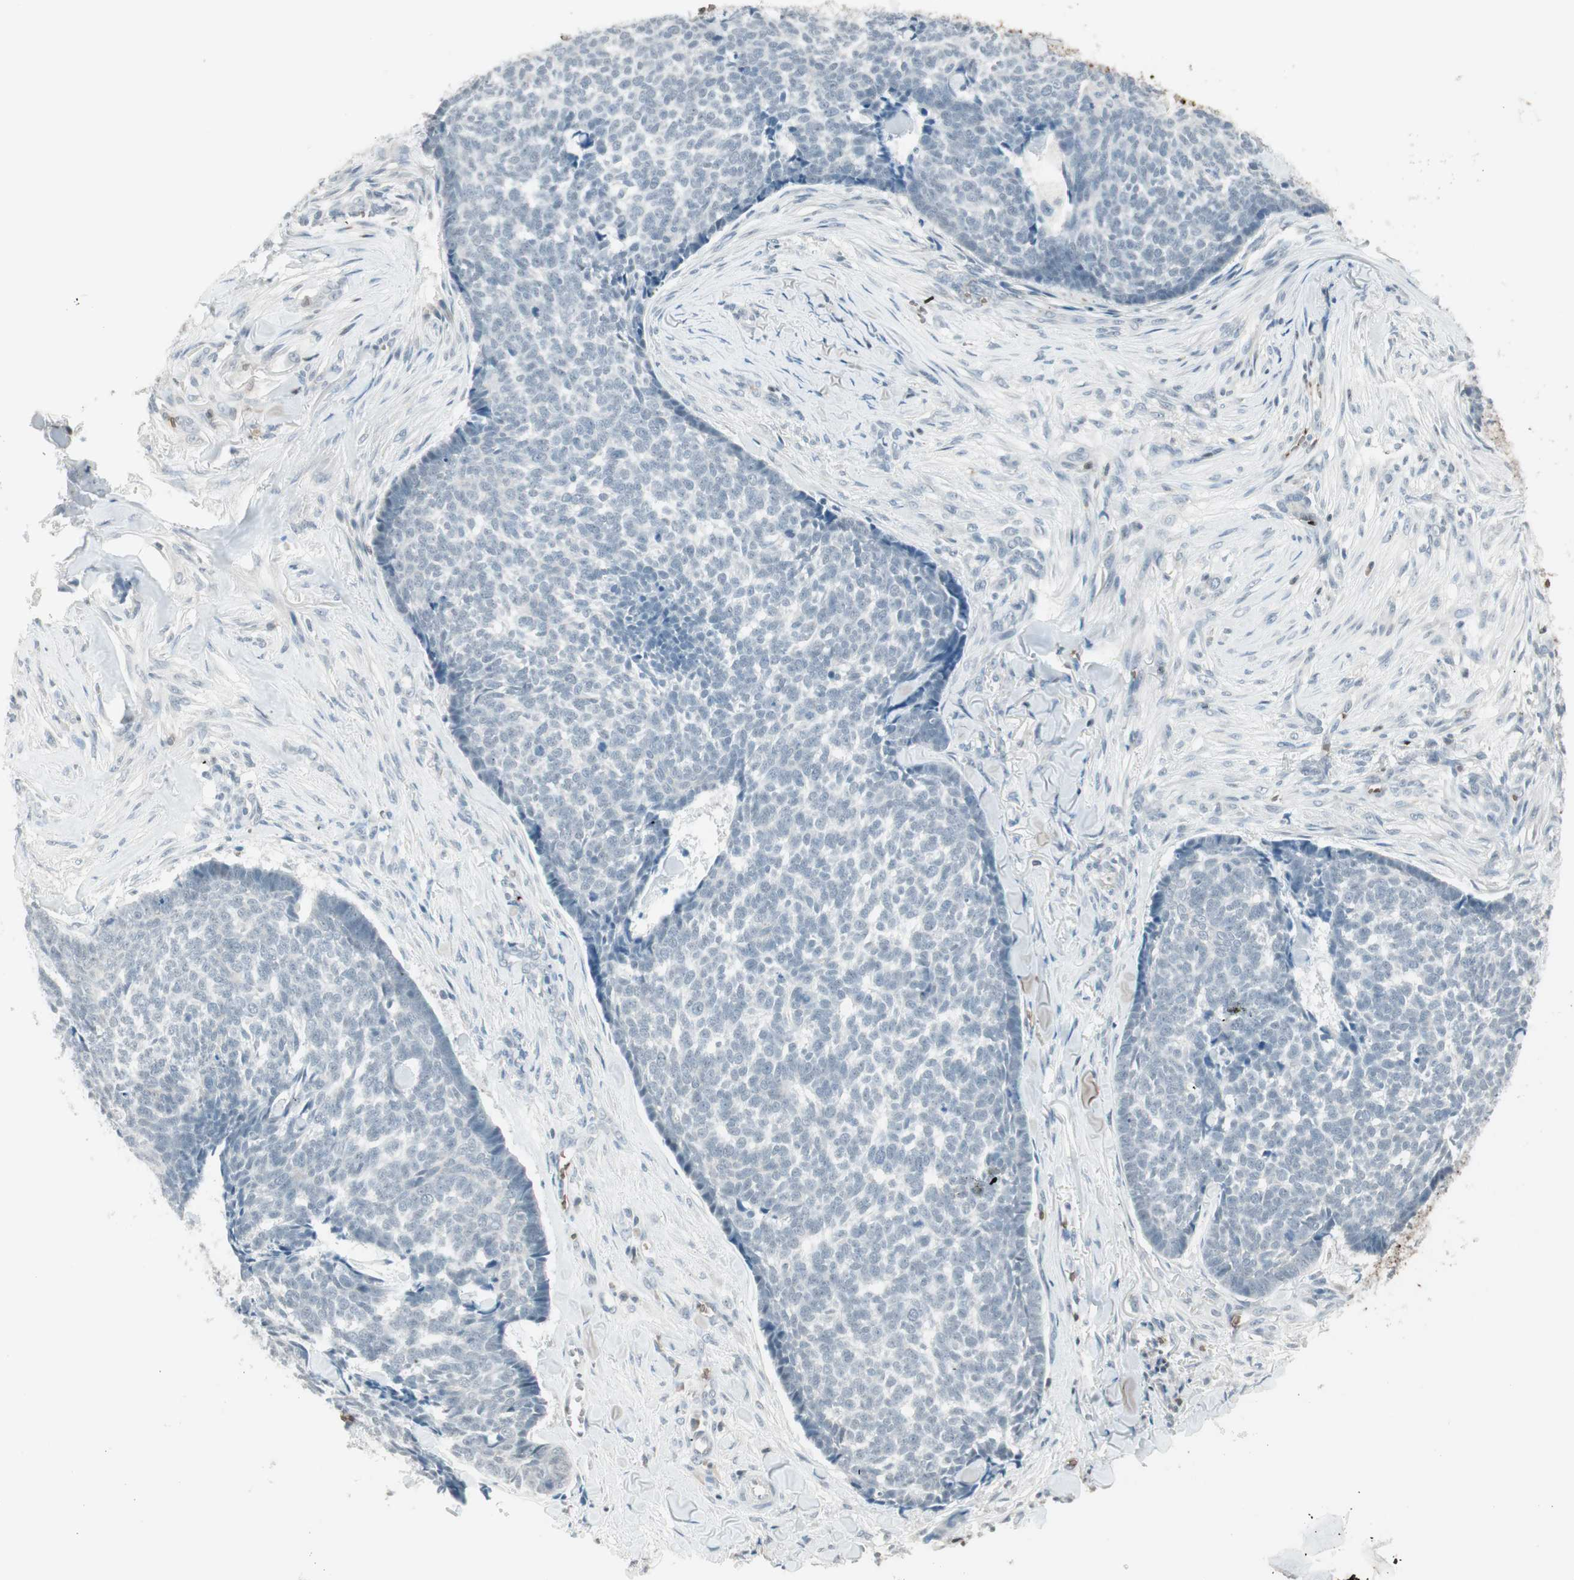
{"staining": {"intensity": "negative", "quantity": "none", "location": "none"}, "tissue": "skin cancer", "cell_type": "Tumor cells", "image_type": "cancer", "snomed": [{"axis": "morphology", "description": "Basal cell carcinoma"}, {"axis": "topography", "description": "Skin"}], "caption": "Tumor cells are negative for protein expression in human skin cancer (basal cell carcinoma).", "gene": "MAP4K1", "patient": {"sex": "male", "age": 84}}